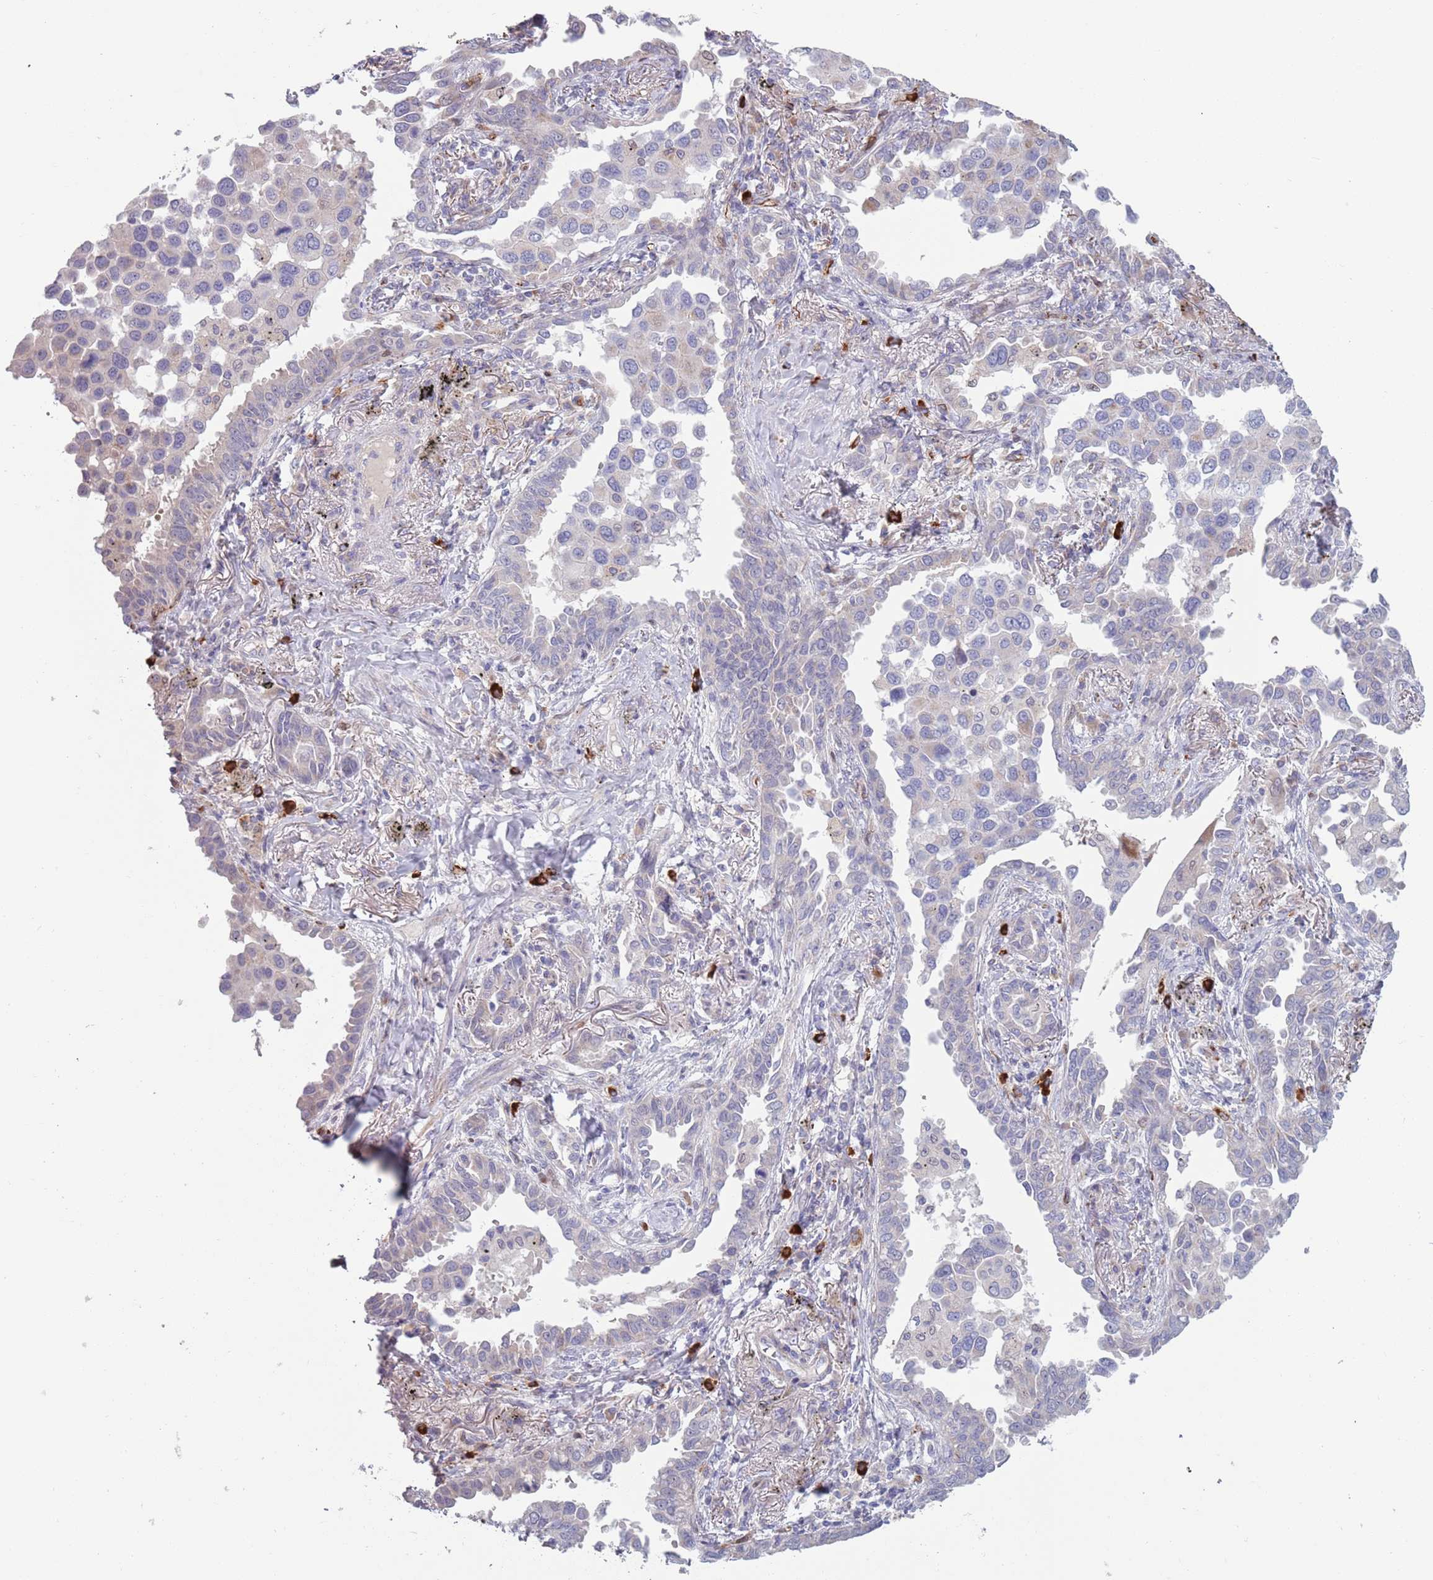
{"staining": {"intensity": "negative", "quantity": "none", "location": "none"}, "tissue": "lung cancer", "cell_type": "Tumor cells", "image_type": "cancer", "snomed": [{"axis": "morphology", "description": "Adenocarcinoma, NOS"}, {"axis": "topography", "description": "Lung"}], "caption": "Human lung cancer stained for a protein using IHC displays no positivity in tumor cells.", "gene": "TYW1", "patient": {"sex": "male", "age": 67}}